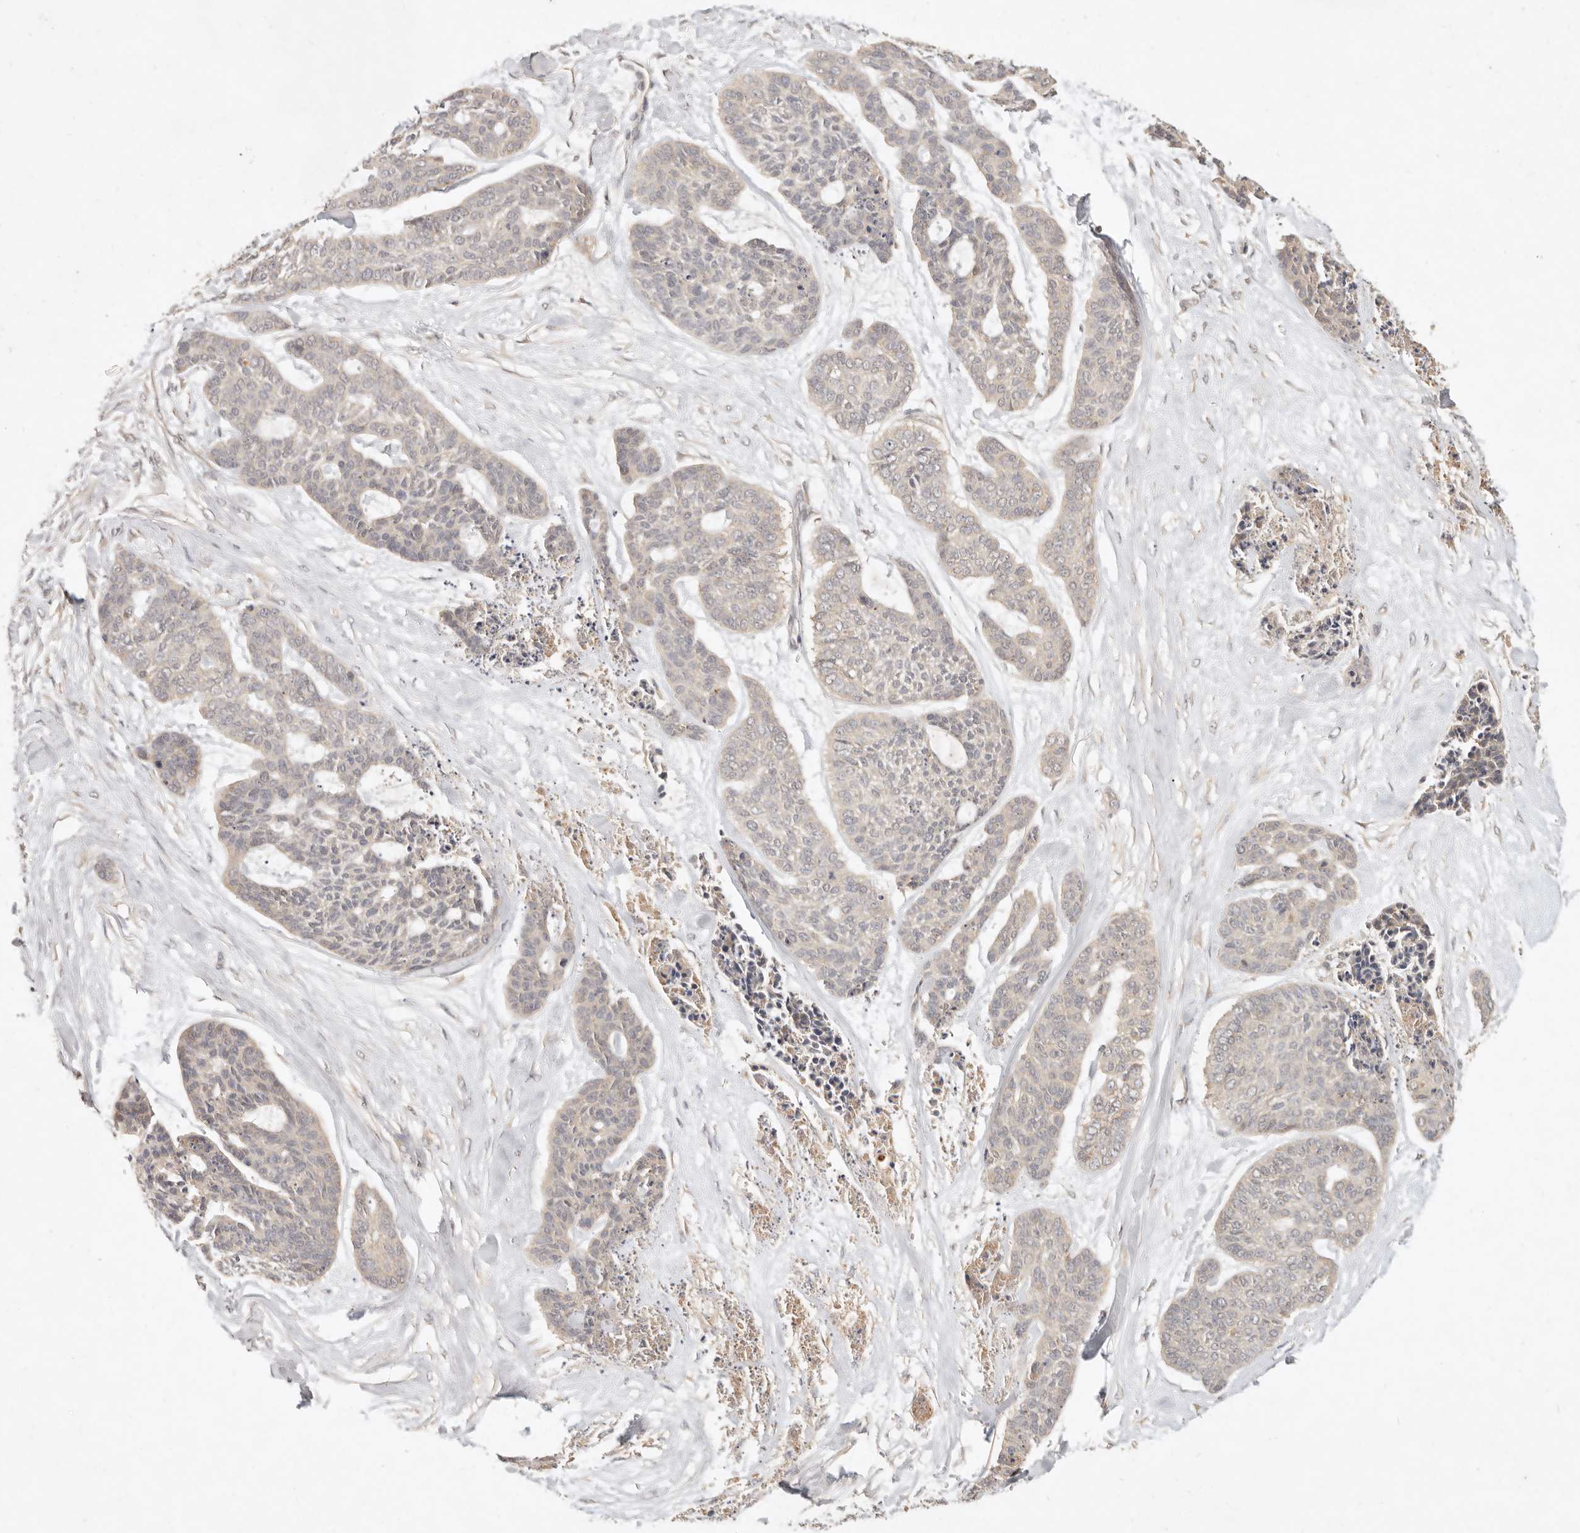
{"staining": {"intensity": "negative", "quantity": "none", "location": "none"}, "tissue": "skin cancer", "cell_type": "Tumor cells", "image_type": "cancer", "snomed": [{"axis": "morphology", "description": "Basal cell carcinoma"}, {"axis": "topography", "description": "Skin"}], "caption": "DAB immunohistochemical staining of skin cancer exhibits no significant expression in tumor cells.", "gene": "FREM2", "patient": {"sex": "female", "age": 64}}